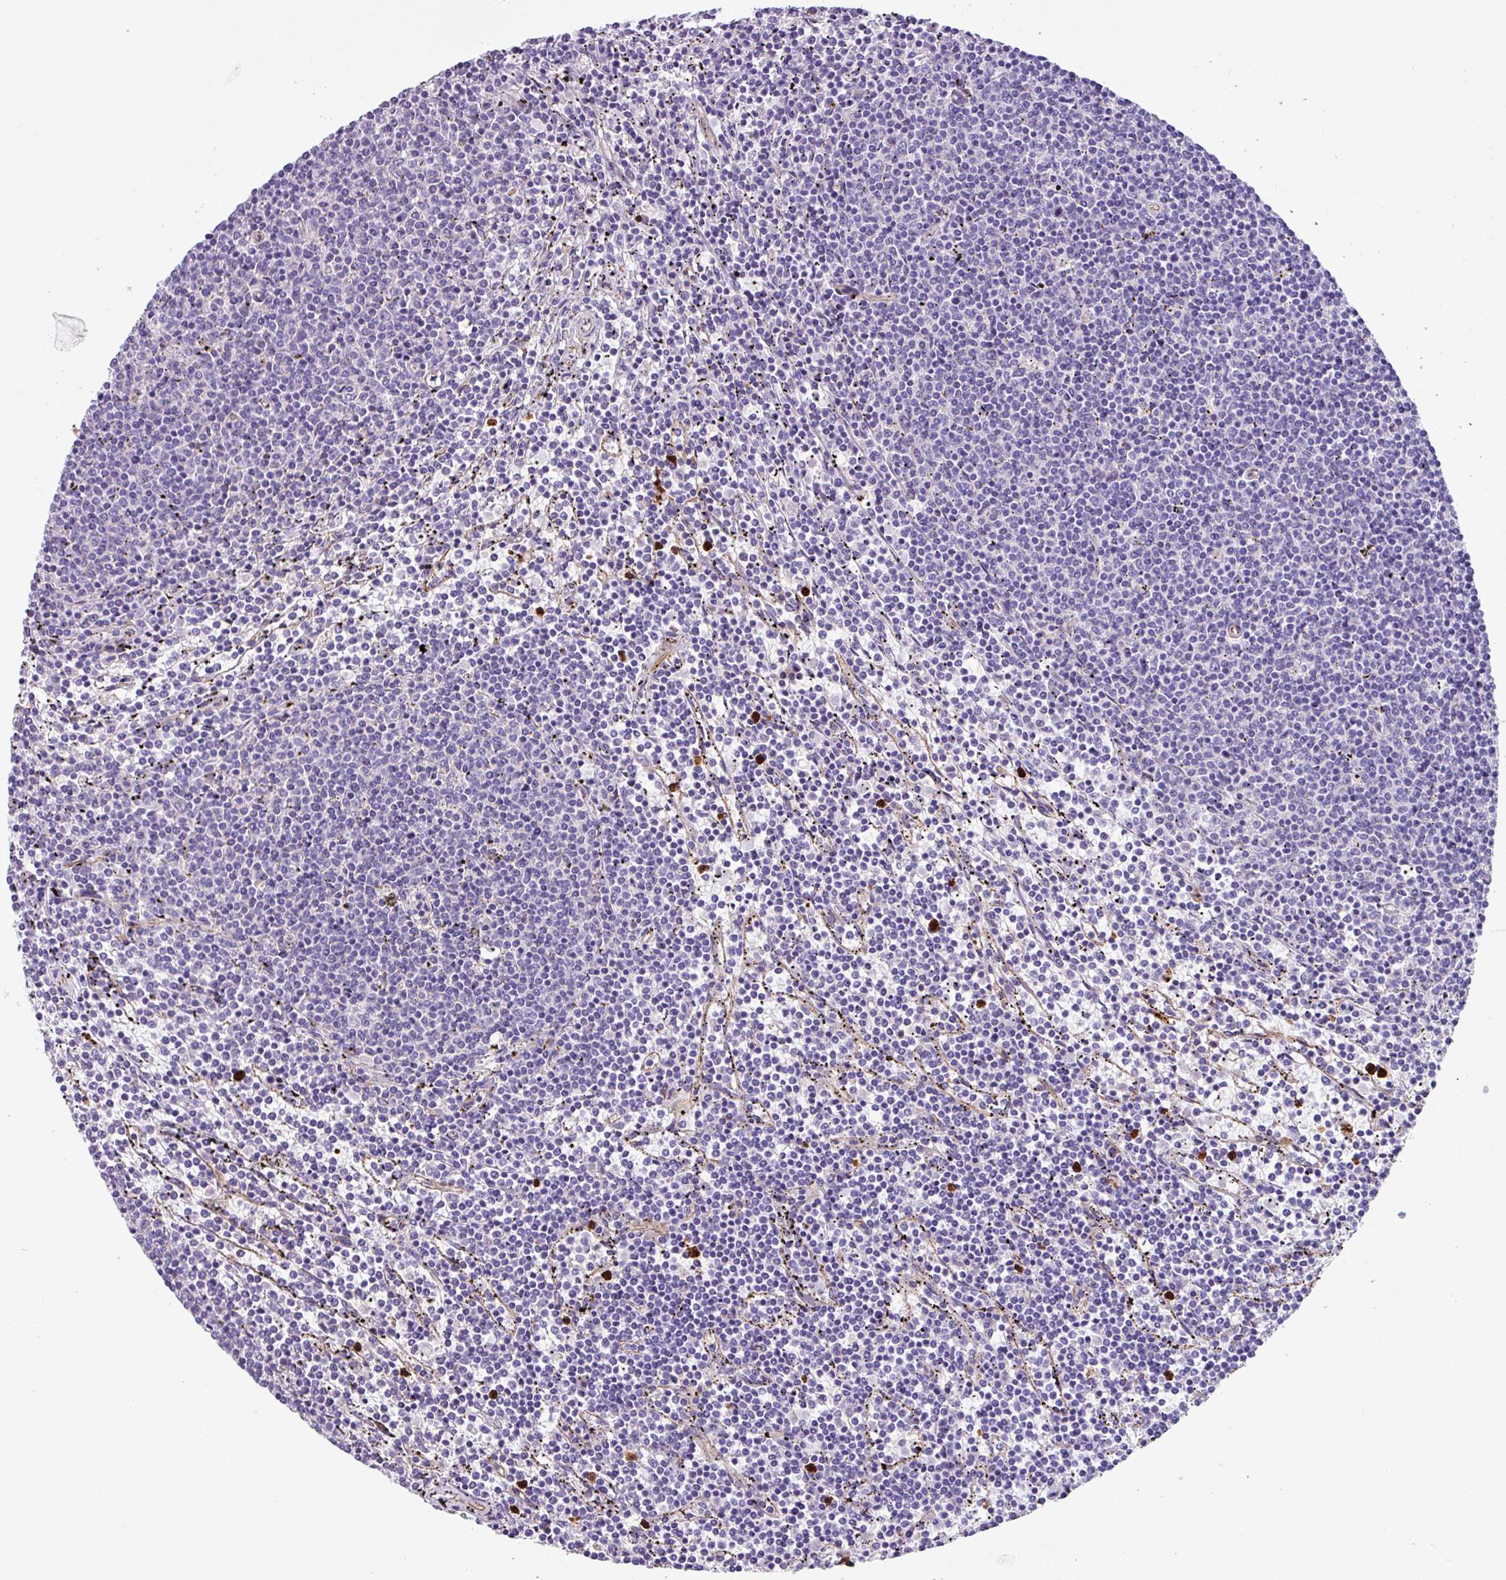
{"staining": {"intensity": "negative", "quantity": "none", "location": "none"}, "tissue": "lymphoma", "cell_type": "Tumor cells", "image_type": "cancer", "snomed": [{"axis": "morphology", "description": "Malignant lymphoma, non-Hodgkin's type, Low grade"}, {"axis": "topography", "description": "Spleen"}], "caption": "Immunohistochemistry photomicrograph of lymphoma stained for a protein (brown), which exhibits no positivity in tumor cells.", "gene": "MRM2", "patient": {"sex": "female", "age": 50}}